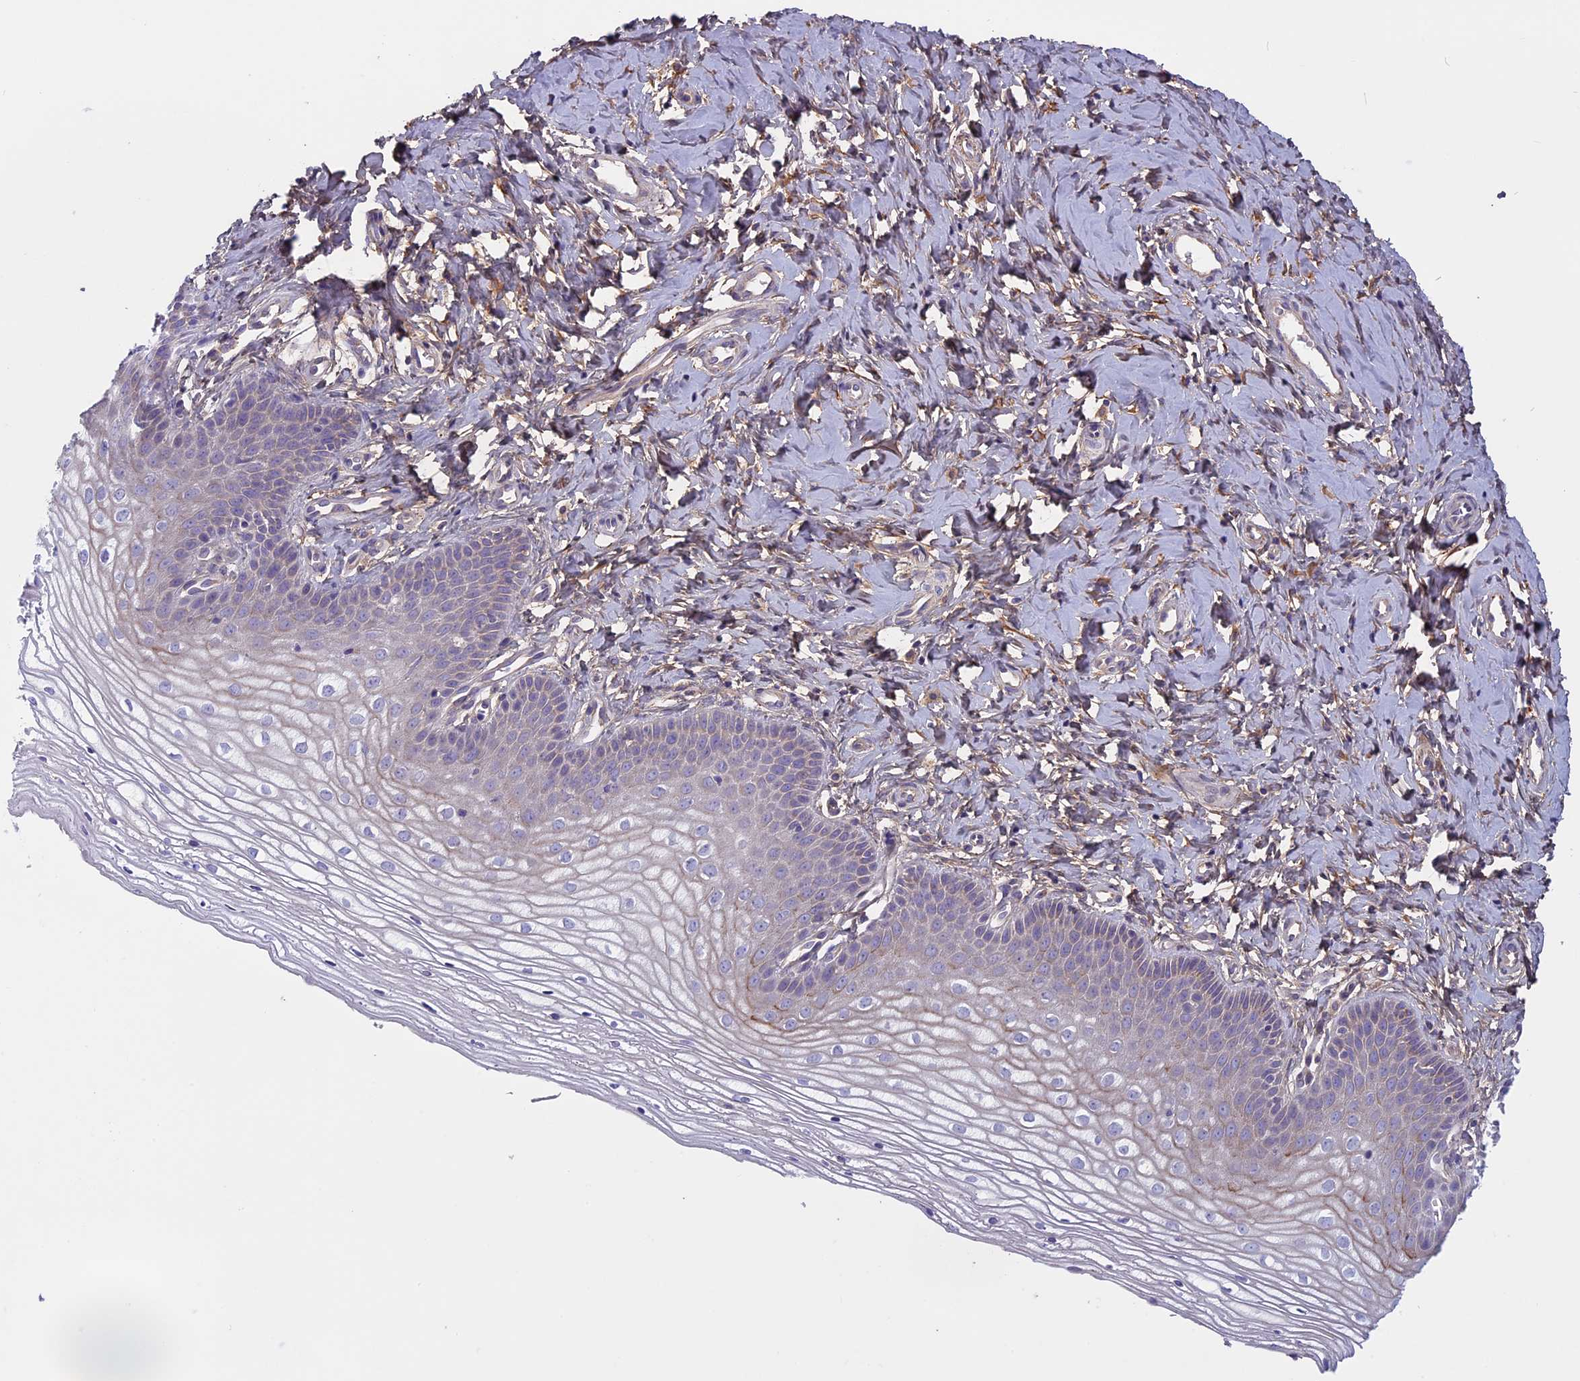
{"staining": {"intensity": "negative", "quantity": "none", "location": "none"}, "tissue": "vagina", "cell_type": "Squamous epithelial cells", "image_type": "normal", "snomed": [{"axis": "morphology", "description": "Normal tissue, NOS"}, {"axis": "topography", "description": "Vagina"}], "caption": "Immunohistochemical staining of unremarkable human vagina exhibits no significant positivity in squamous epithelial cells.", "gene": "DCTN5", "patient": {"sex": "female", "age": 68}}